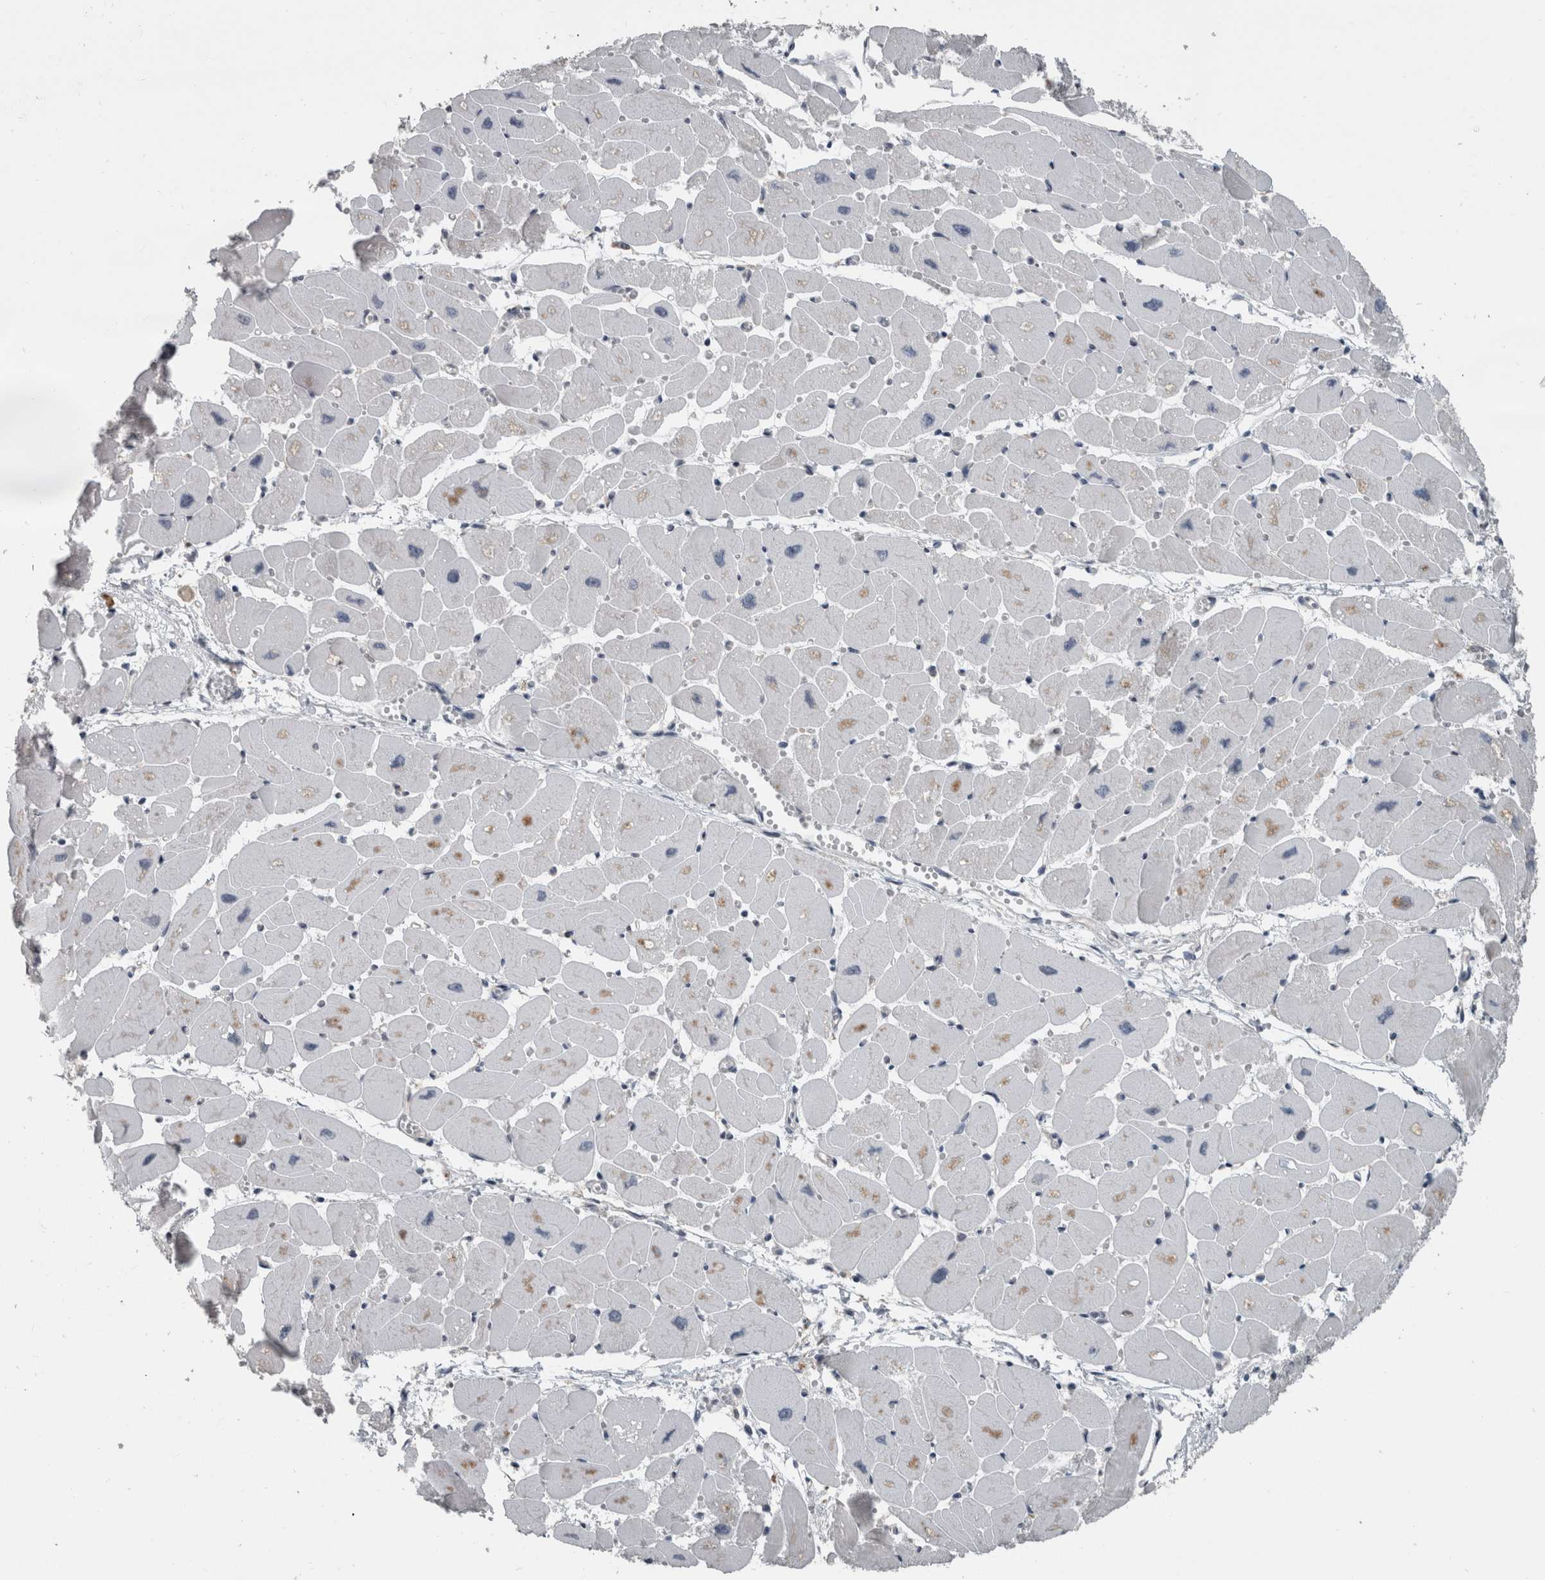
{"staining": {"intensity": "moderate", "quantity": "<25%", "location": "cytoplasmic/membranous"}, "tissue": "heart muscle", "cell_type": "Cardiomyocytes", "image_type": "normal", "snomed": [{"axis": "morphology", "description": "Normal tissue, NOS"}, {"axis": "topography", "description": "Heart"}], "caption": "This is a micrograph of IHC staining of normal heart muscle, which shows moderate positivity in the cytoplasmic/membranous of cardiomyocytes.", "gene": "ZBTB21", "patient": {"sex": "female", "age": 54}}